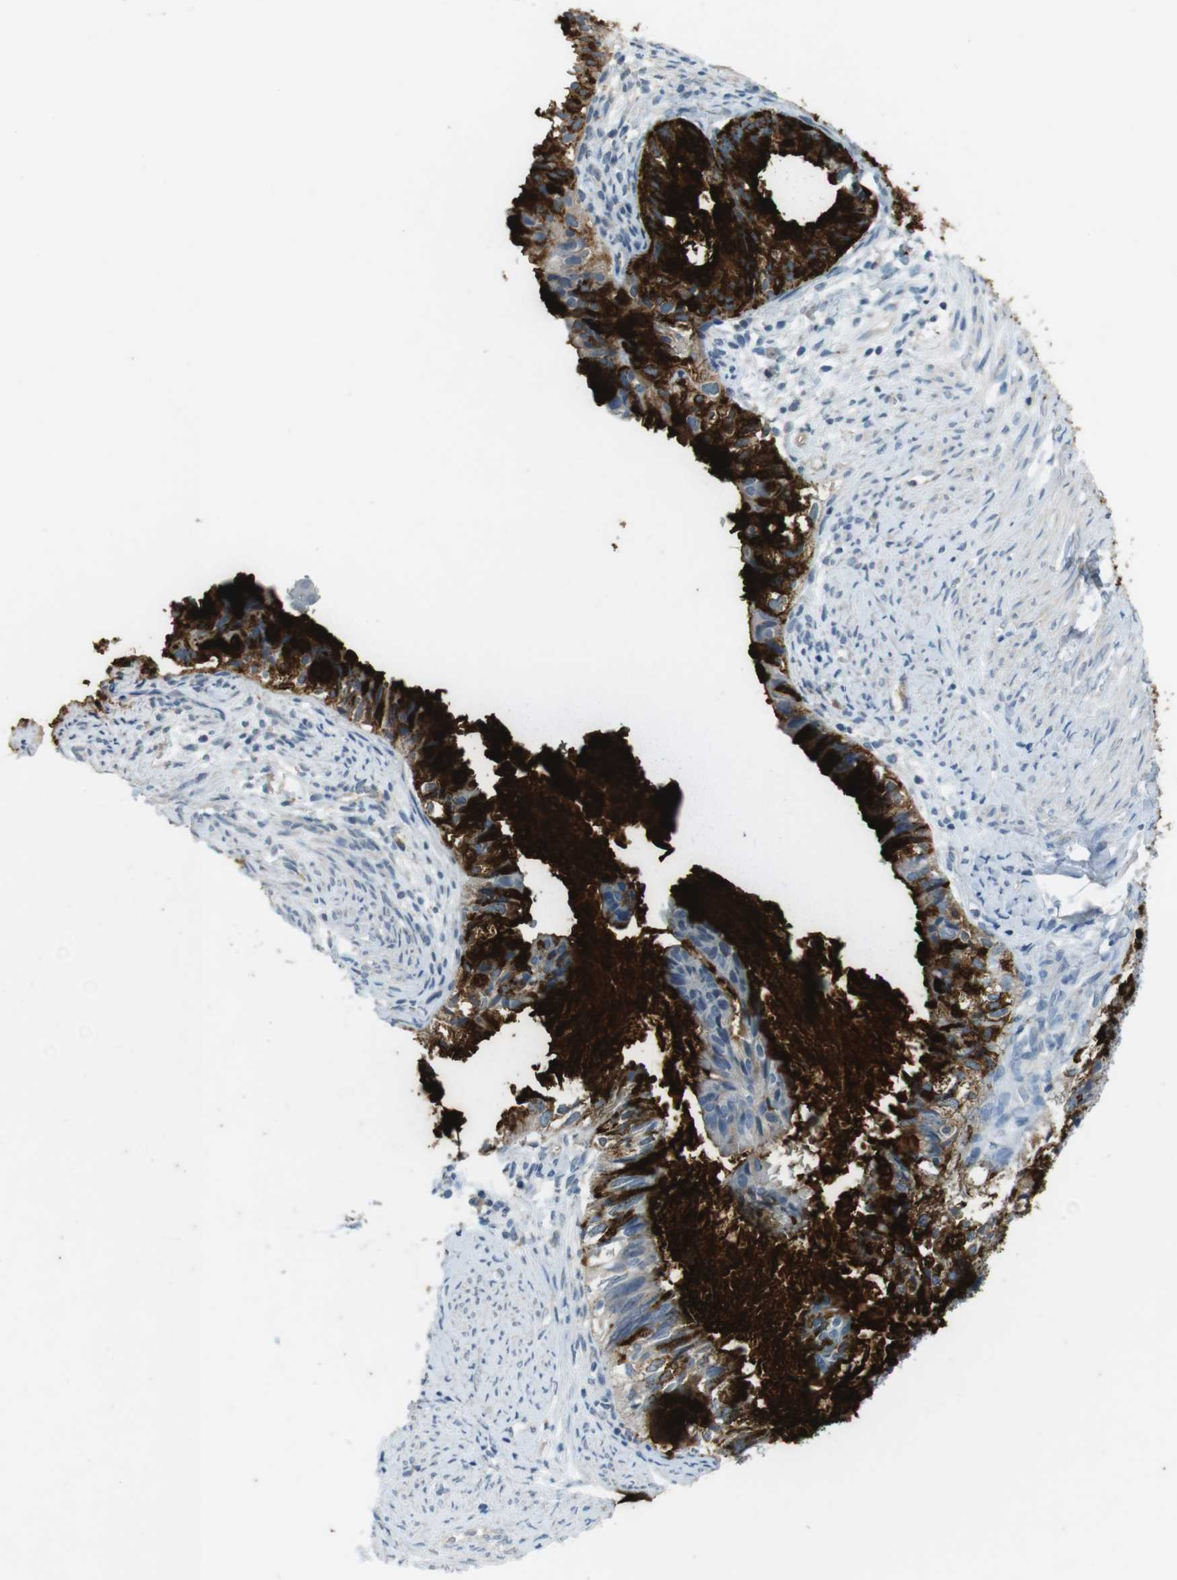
{"staining": {"intensity": "strong", "quantity": ">75%", "location": "cytoplasmic/membranous"}, "tissue": "cervical cancer", "cell_type": "Tumor cells", "image_type": "cancer", "snomed": [{"axis": "morphology", "description": "Normal tissue, NOS"}, {"axis": "morphology", "description": "Adenocarcinoma, NOS"}, {"axis": "topography", "description": "Cervix"}, {"axis": "topography", "description": "Endometrium"}], "caption": "The micrograph displays staining of cervical cancer (adenocarcinoma), revealing strong cytoplasmic/membranous protein expression (brown color) within tumor cells.", "gene": "MUC5B", "patient": {"sex": "female", "age": 86}}